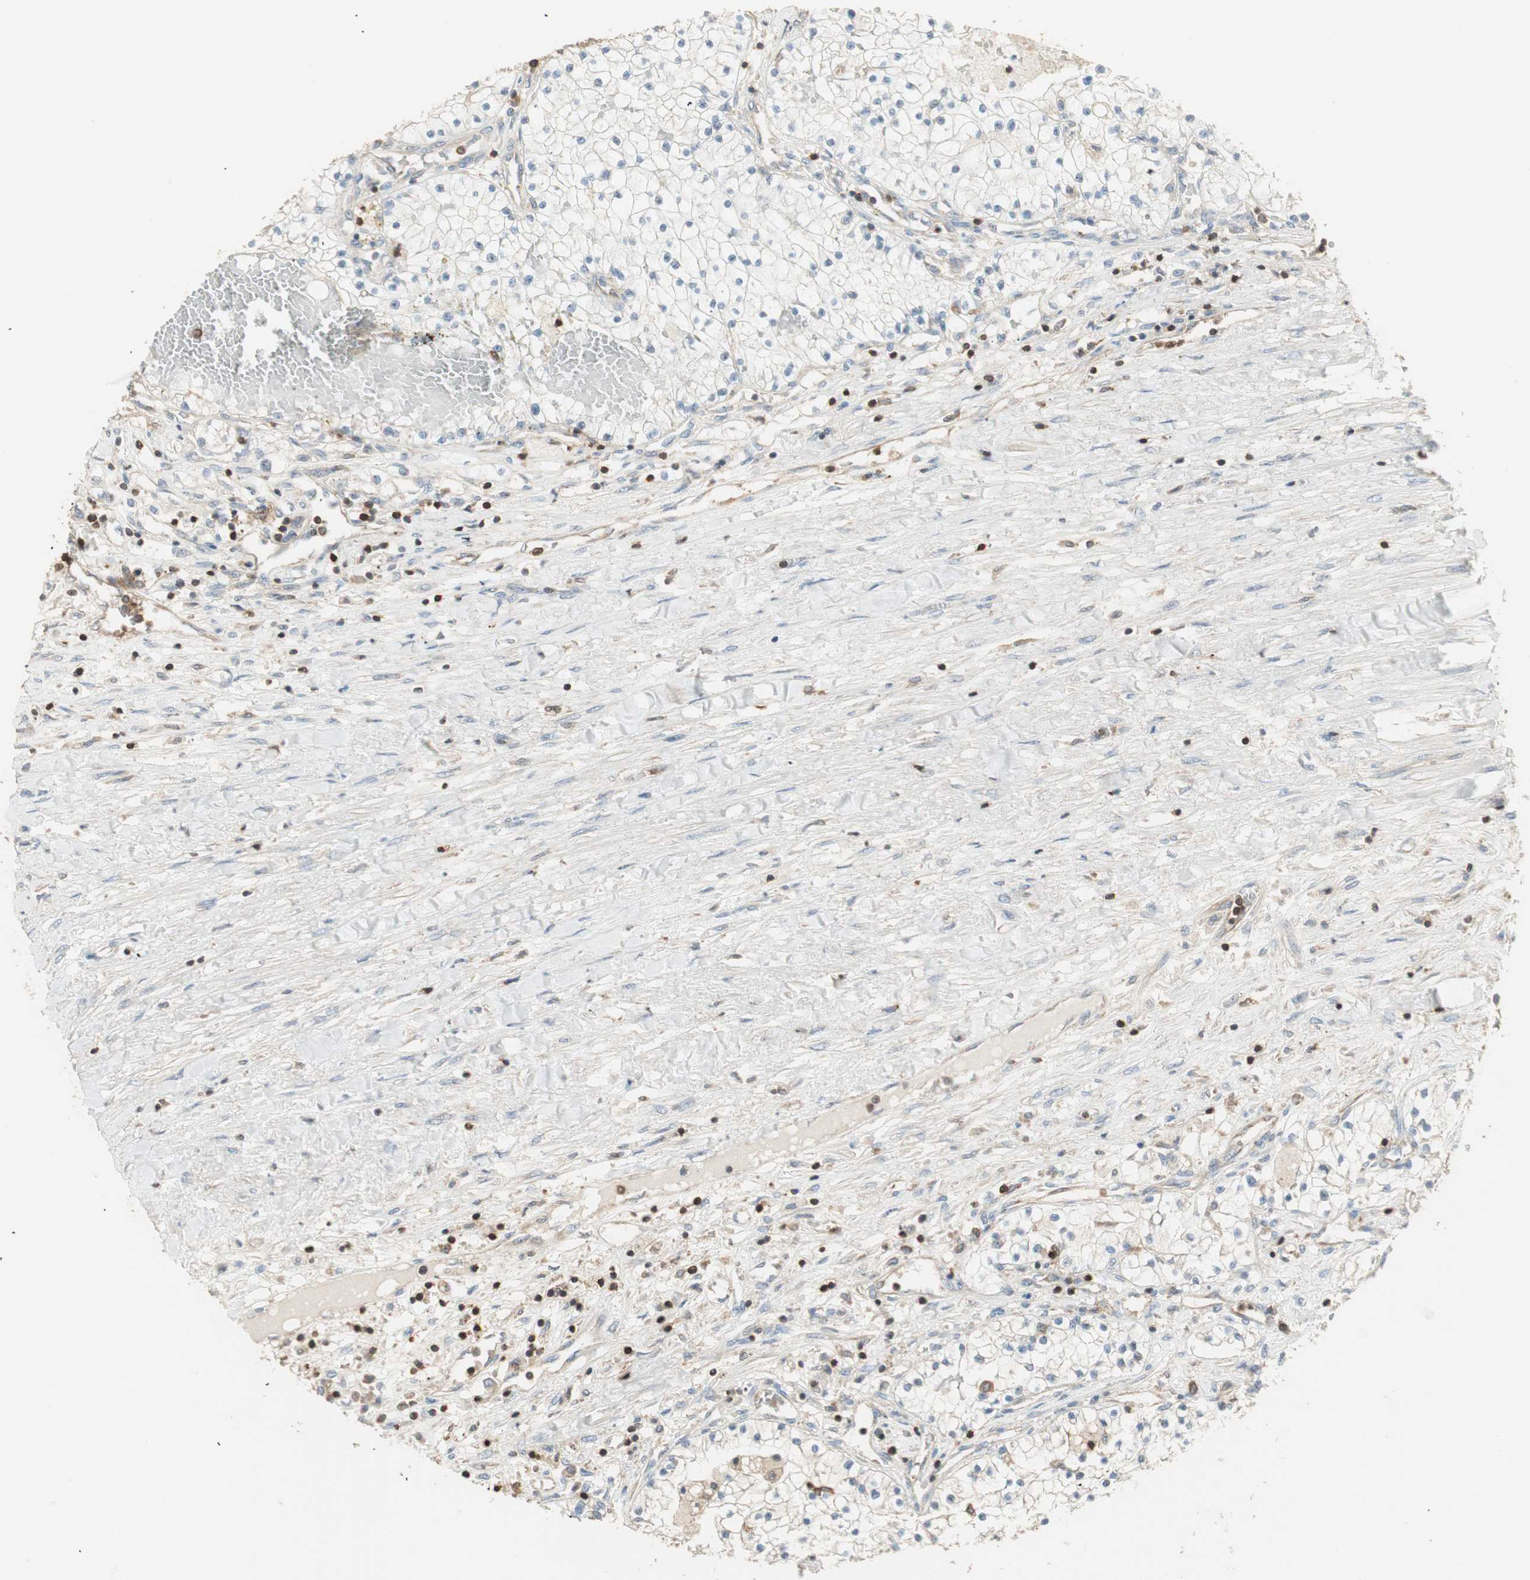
{"staining": {"intensity": "negative", "quantity": "none", "location": "none"}, "tissue": "renal cancer", "cell_type": "Tumor cells", "image_type": "cancer", "snomed": [{"axis": "morphology", "description": "Adenocarcinoma, NOS"}, {"axis": "topography", "description": "Kidney"}], "caption": "Micrograph shows no significant protein expression in tumor cells of renal cancer.", "gene": "CRLF3", "patient": {"sex": "male", "age": 68}}